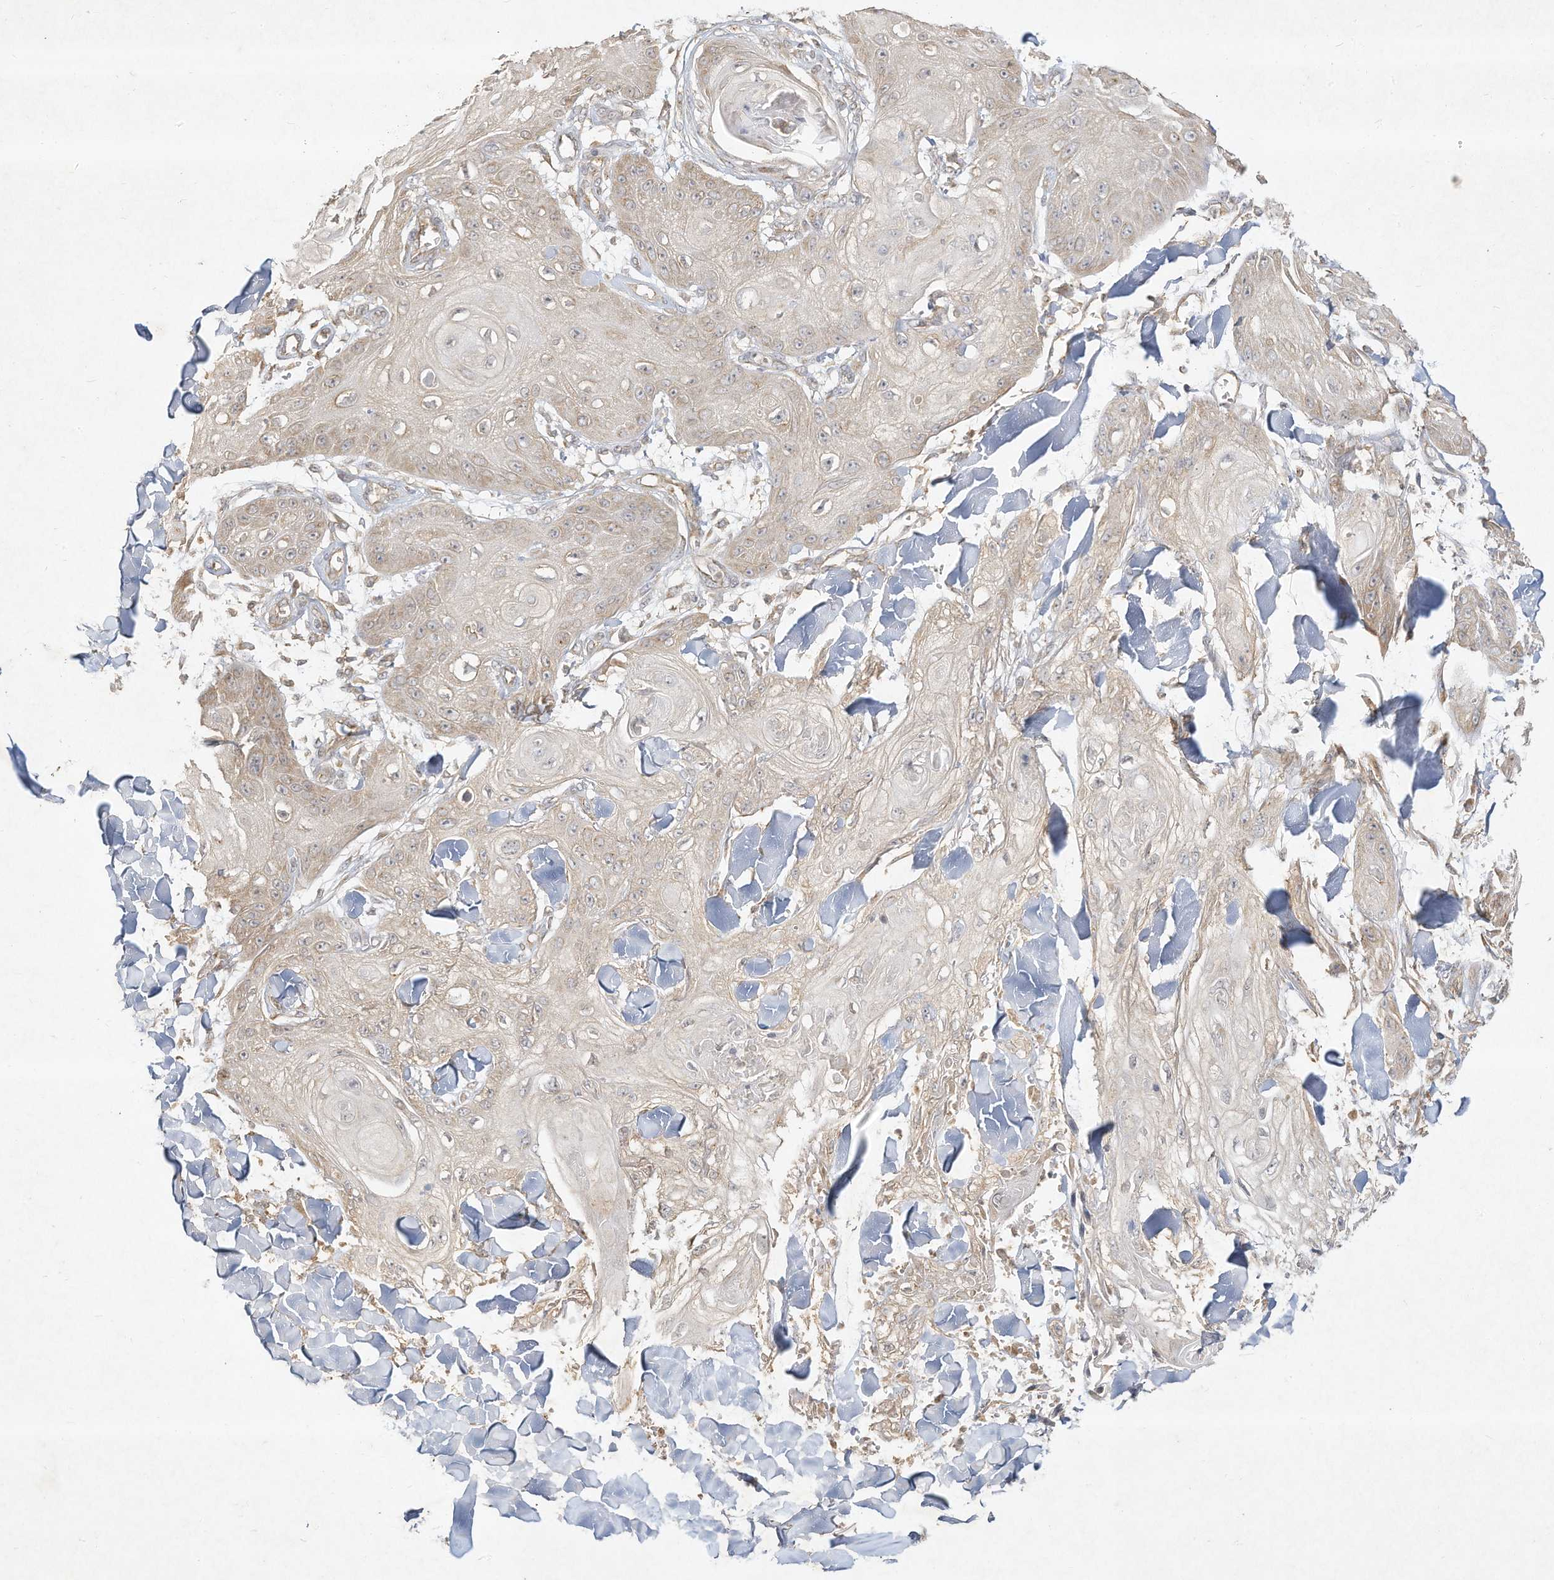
{"staining": {"intensity": "weak", "quantity": "<25%", "location": "cytoplasmic/membranous"}, "tissue": "skin cancer", "cell_type": "Tumor cells", "image_type": "cancer", "snomed": [{"axis": "morphology", "description": "Squamous cell carcinoma, NOS"}, {"axis": "topography", "description": "Skin"}], "caption": "Immunohistochemistry (IHC) of squamous cell carcinoma (skin) exhibits no staining in tumor cells.", "gene": "DYNC1I2", "patient": {"sex": "male", "age": 74}}